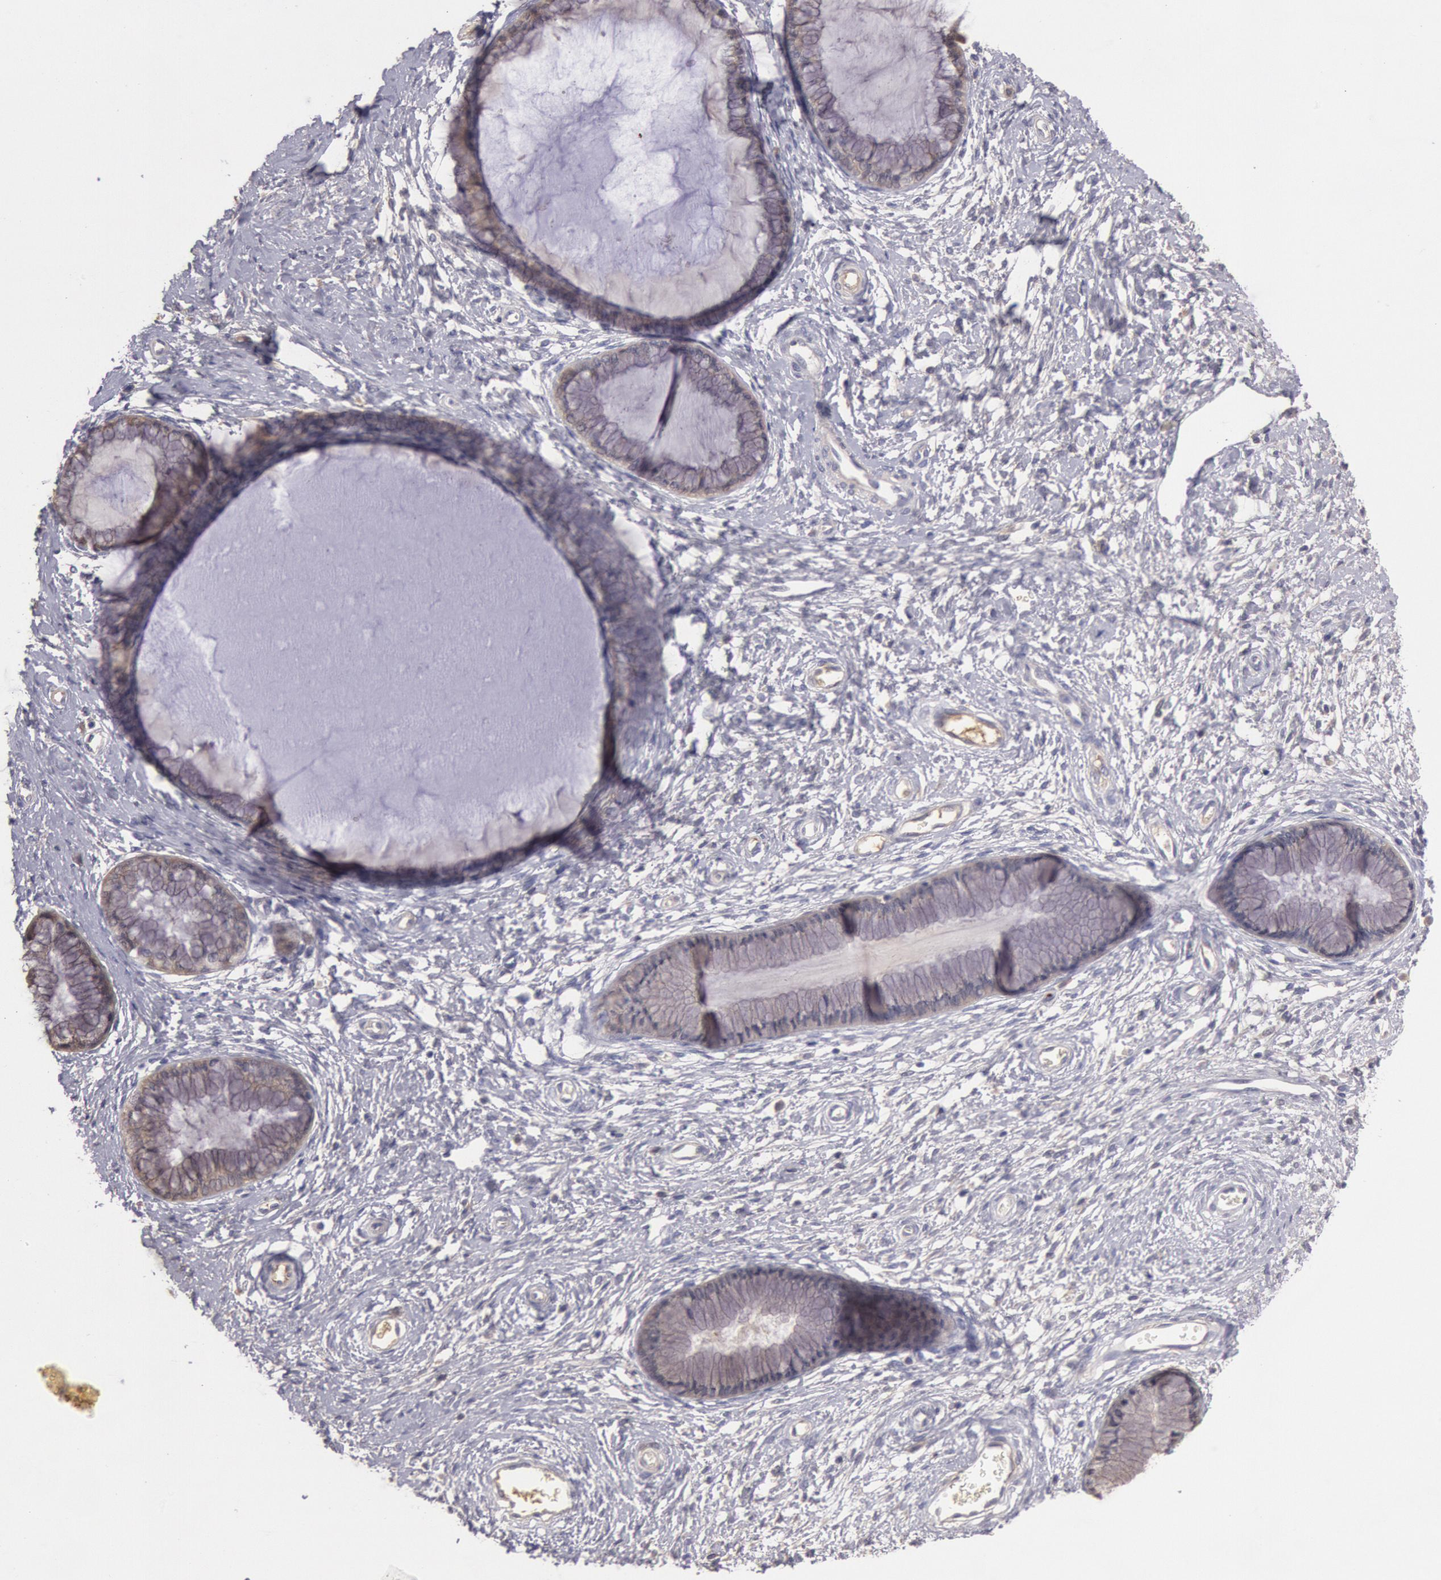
{"staining": {"intensity": "negative", "quantity": "none", "location": "none"}, "tissue": "cervix", "cell_type": "Glandular cells", "image_type": "normal", "snomed": [{"axis": "morphology", "description": "Normal tissue, NOS"}, {"axis": "topography", "description": "Cervix"}], "caption": "A photomicrograph of cervix stained for a protein shows no brown staining in glandular cells. (DAB immunohistochemistry, high magnification).", "gene": "C1R", "patient": {"sex": "female", "age": 27}}